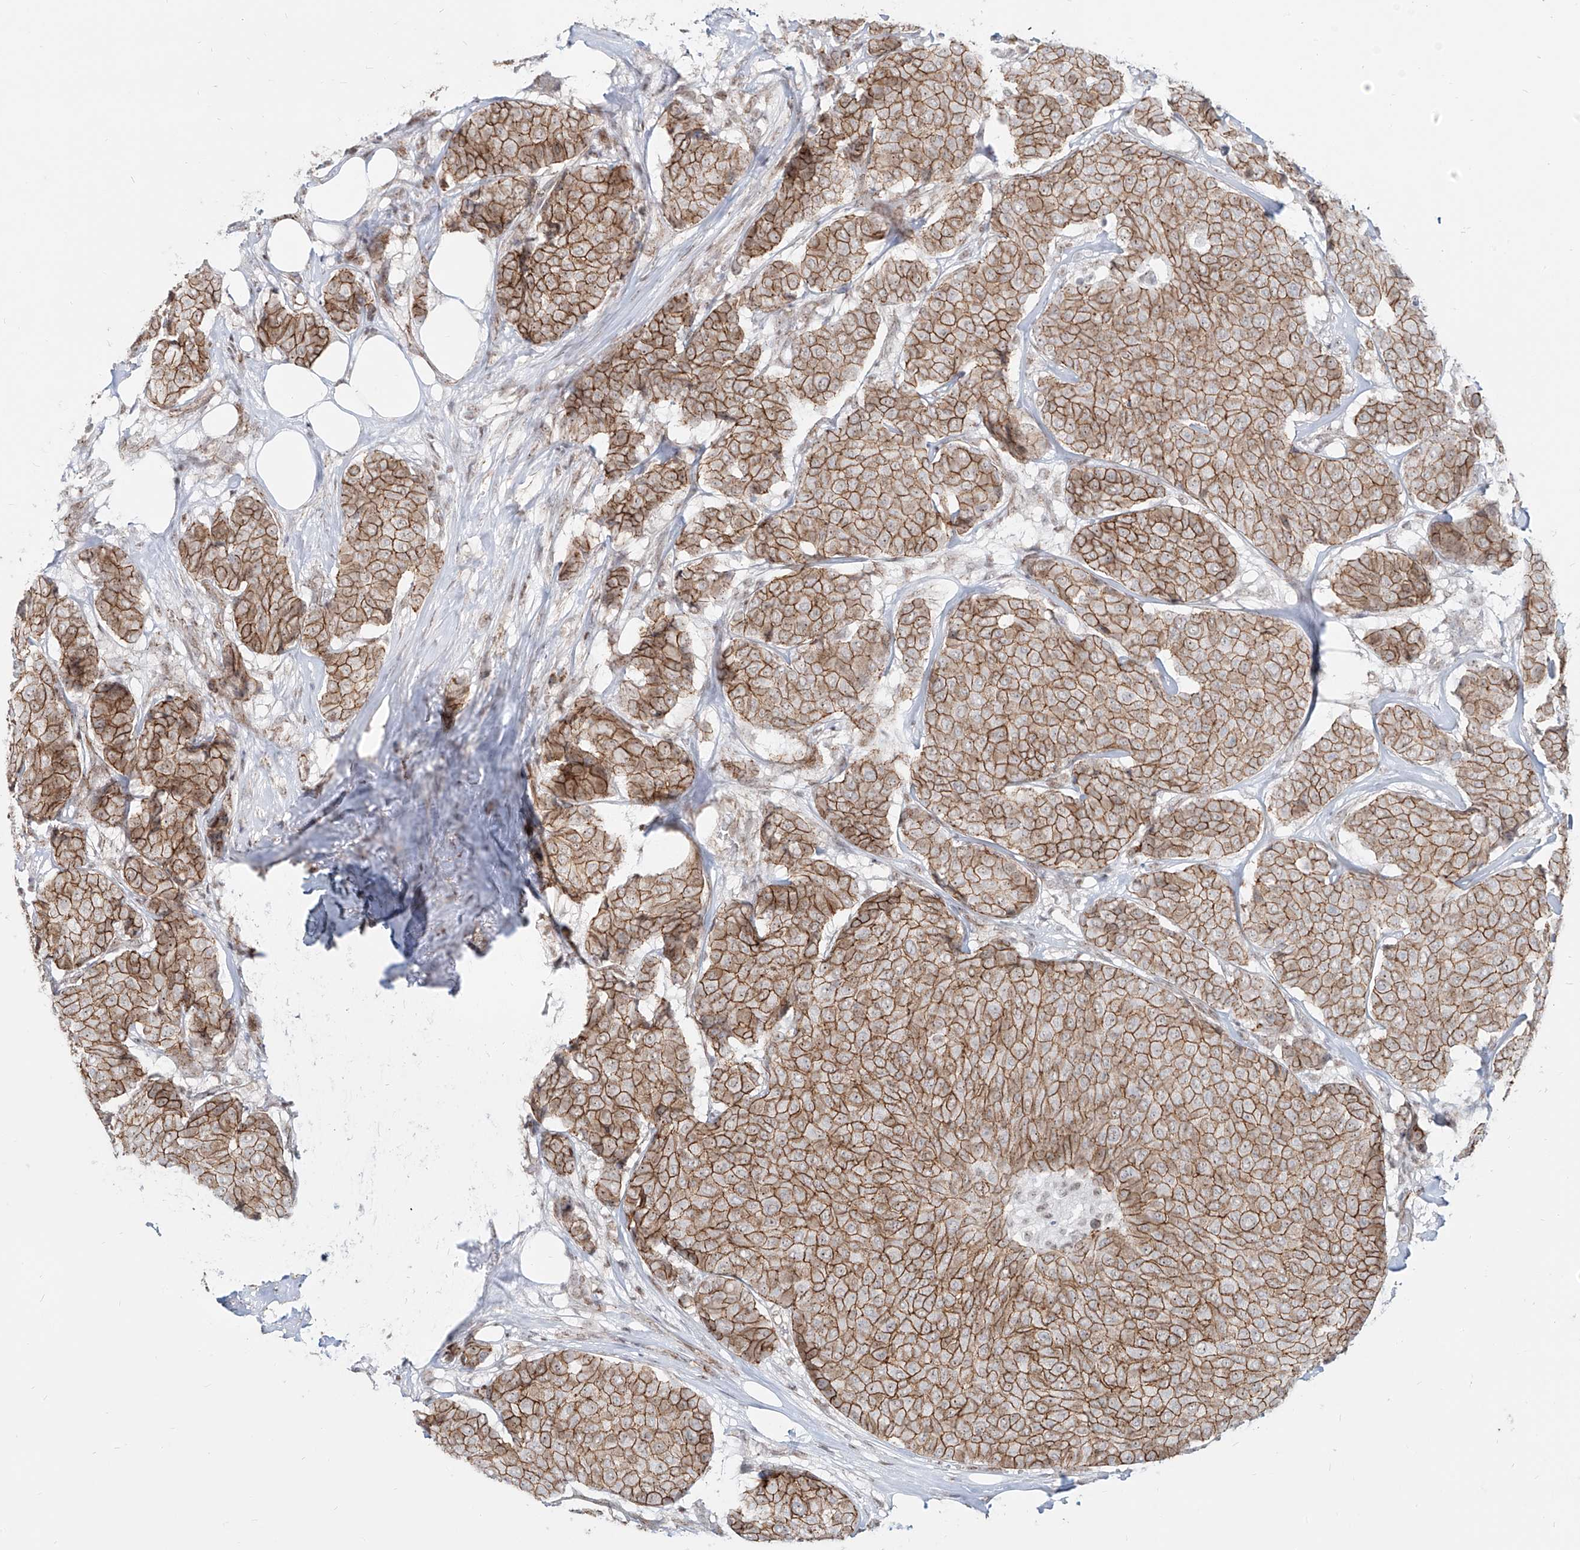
{"staining": {"intensity": "moderate", "quantity": ">75%", "location": "cytoplasmic/membranous"}, "tissue": "breast cancer", "cell_type": "Tumor cells", "image_type": "cancer", "snomed": [{"axis": "morphology", "description": "Duct carcinoma"}, {"axis": "topography", "description": "Breast"}], "caption": "Breast cancer (invasive ductal carcinoma) stained for a protein demonstrates moderate cytoplasmic/membranous positivity in tumor cells. Using DAB (brown) and hematoxylin (blue) stains, captured at high magnification using brightfield microscopy.", "gene": "ZNF710", "patient": {"sex": "female", "age": 75}}